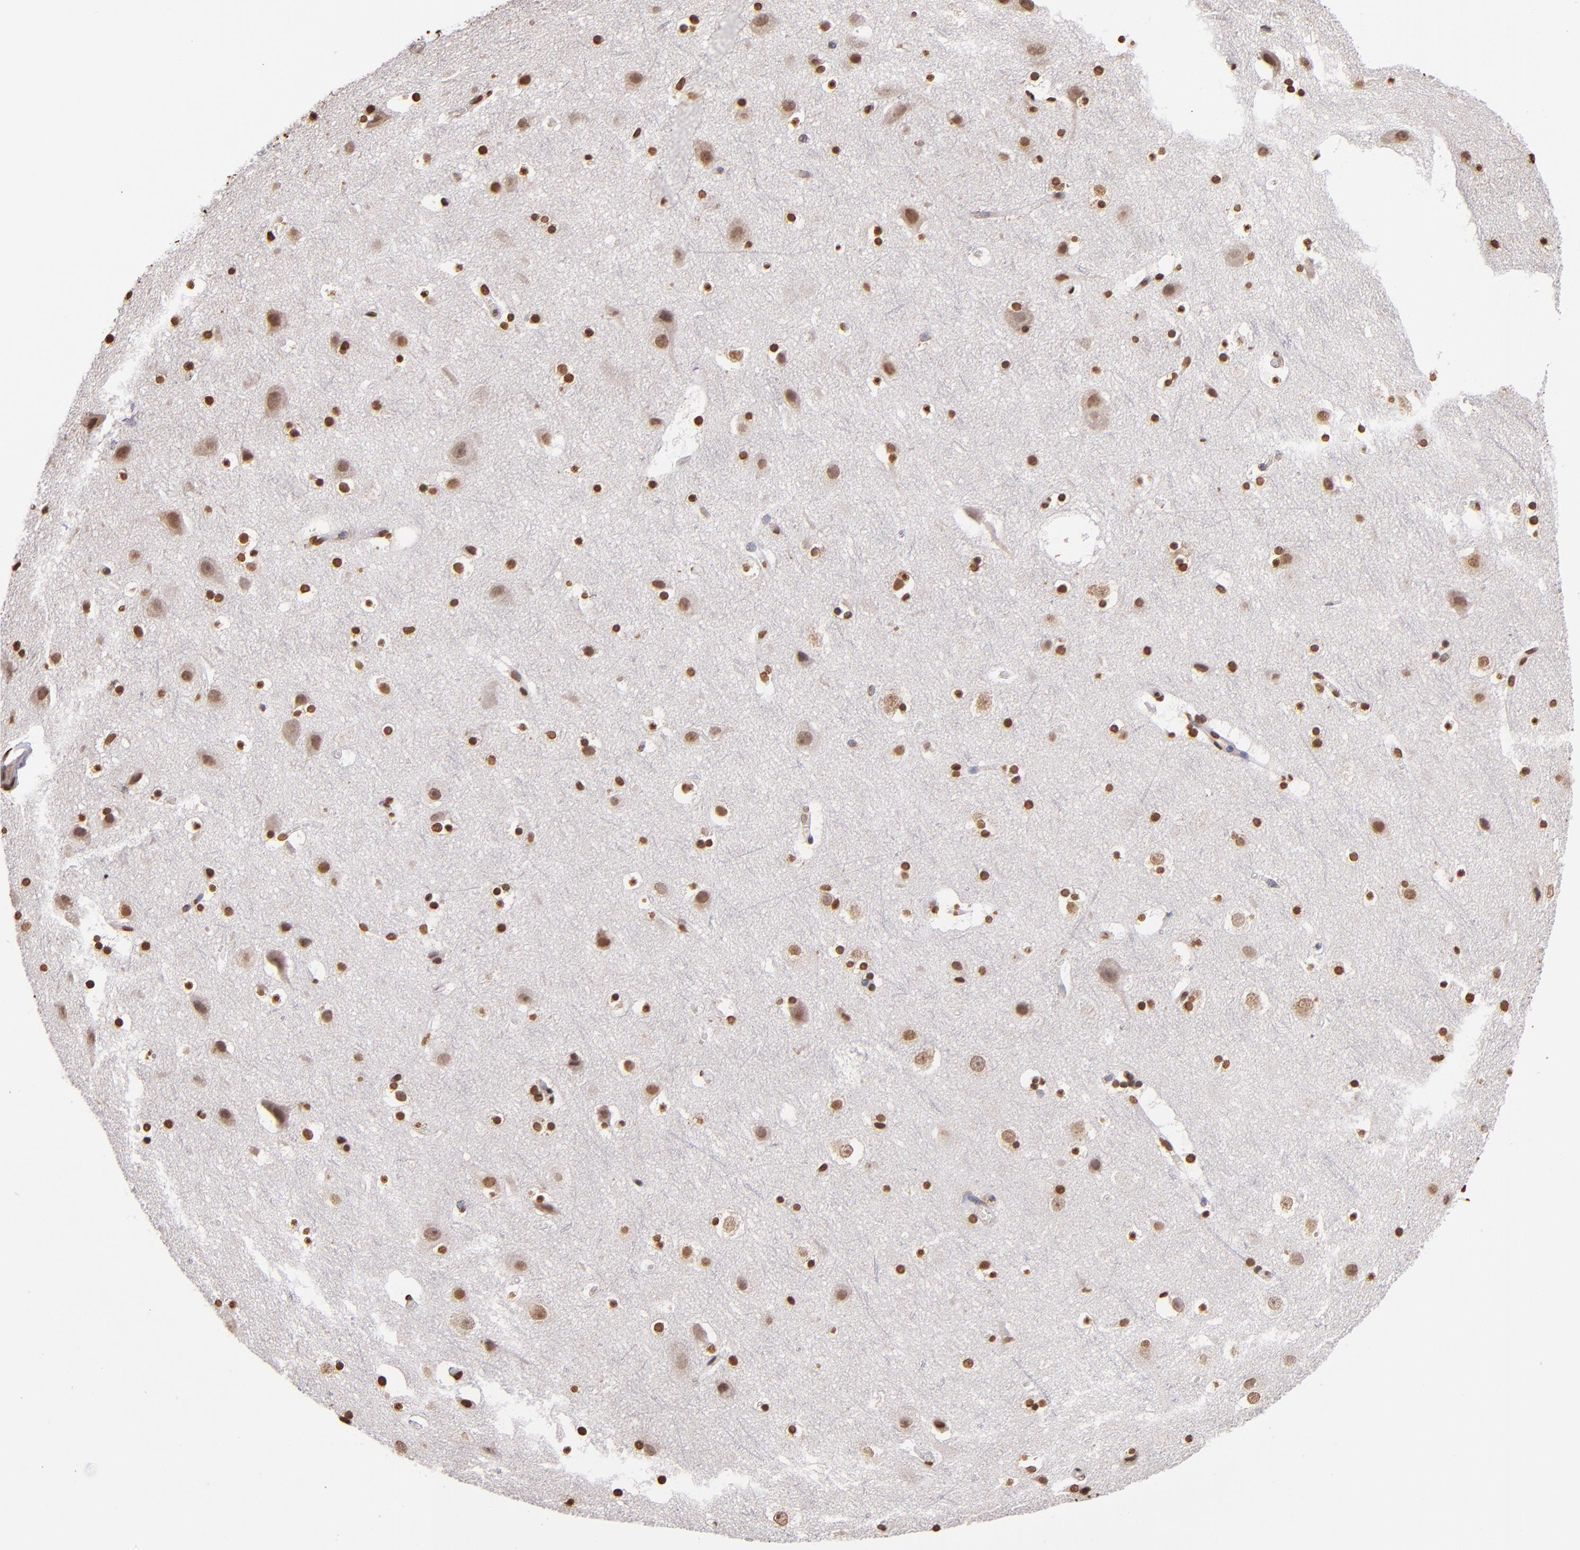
{"staining": {"intensity": "strong", "quantity": ">75%", "location": "nuclear"}, "tissue": "cerebral cortex", "cell_type": "Endothelial cells", "image_type": "normal", "snomed": [{"axis": "morphology", "description": "Normal tissue, NOS"}, {"axis": "topography", "description": "Cerebral cortex"}], "caption": "IHC micrograph of benign cerebral cortex stained for a protein (brown), which displays high levels of strong nuclear positivity in approximately >75% of endothelial cells.", "gene": "LBX1", "patient": {"sex": "male", "age": 45}}